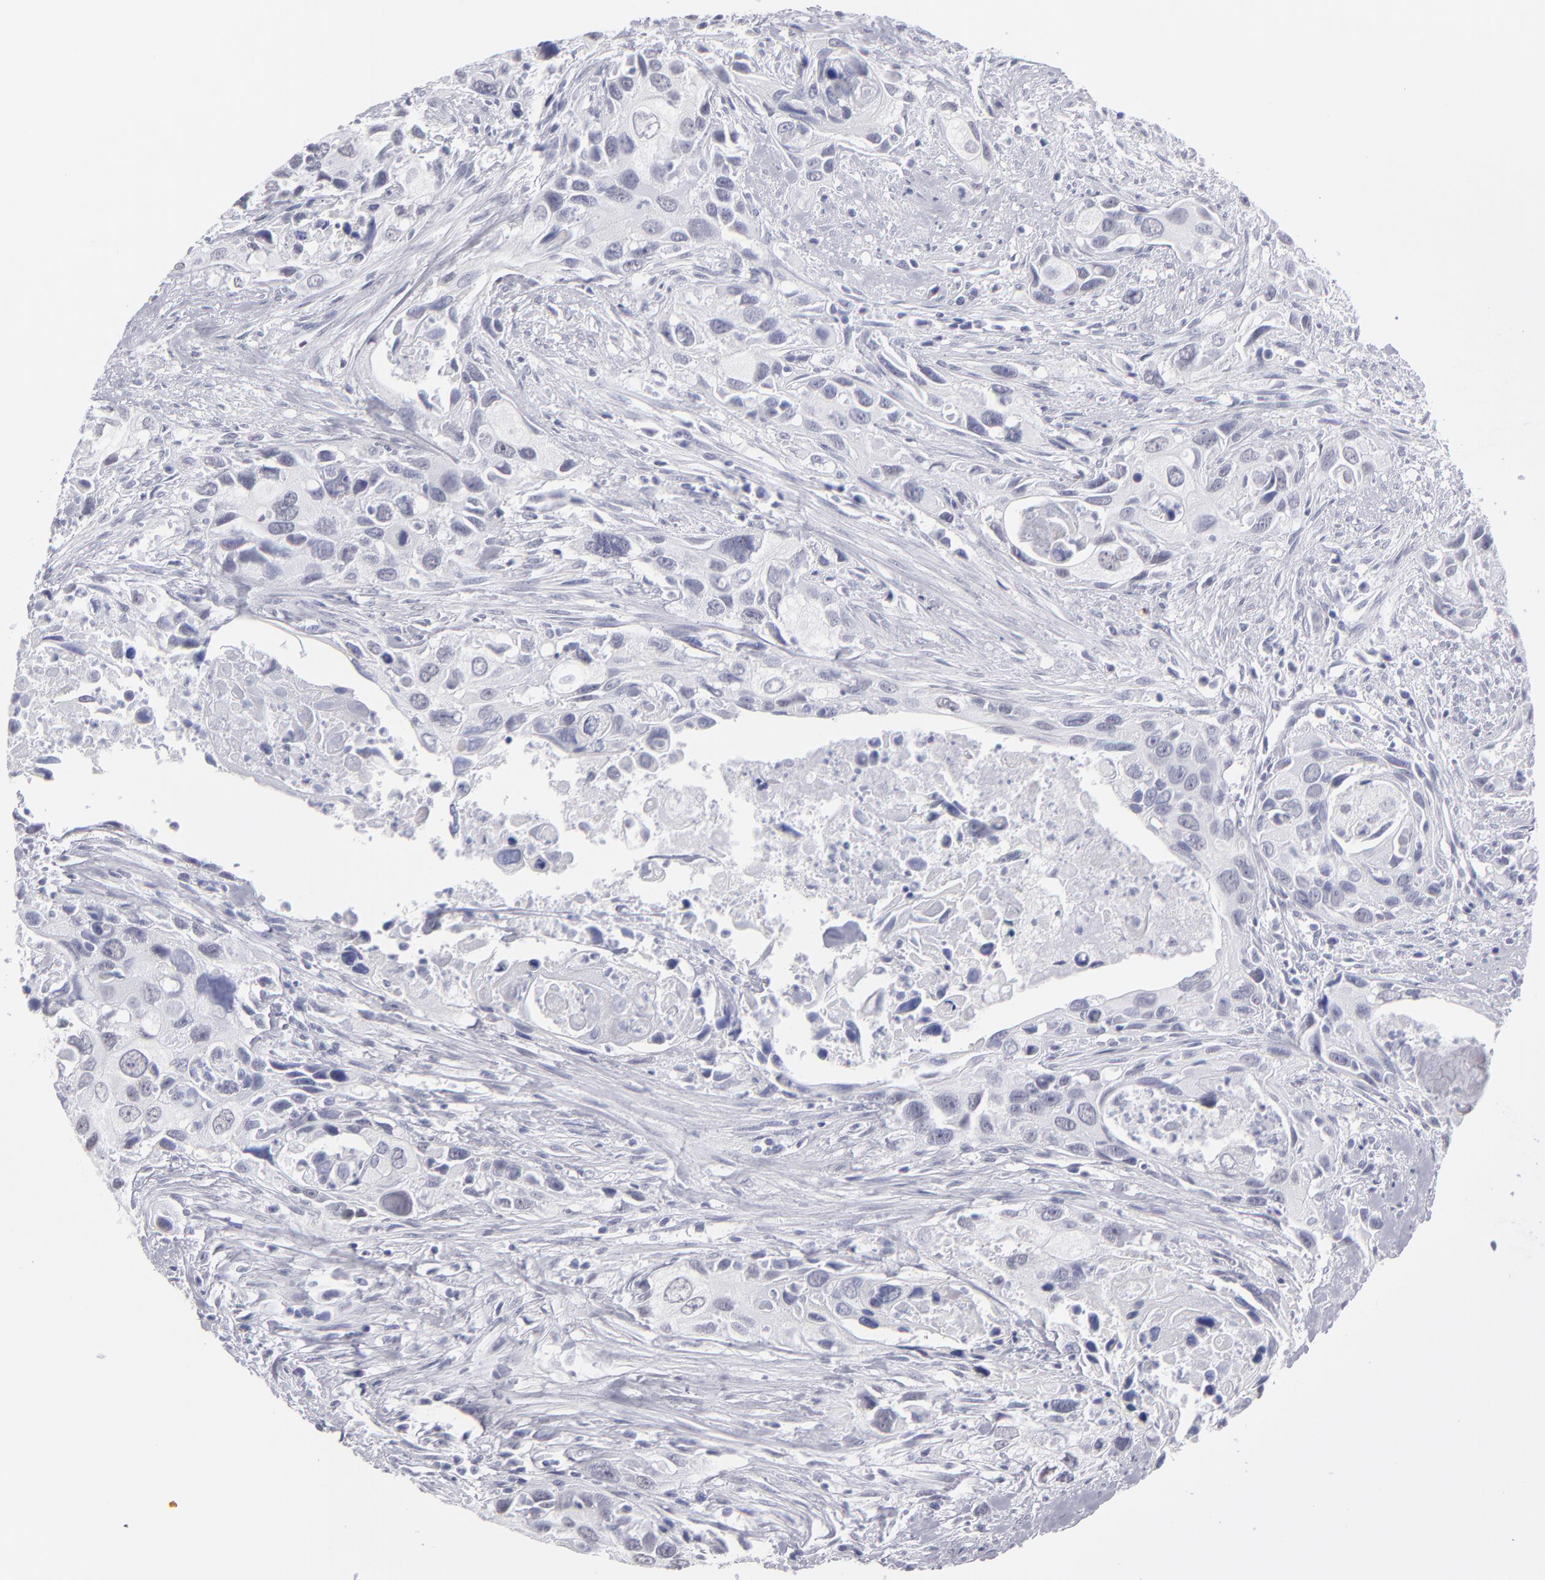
{"staining": {"intensity": "negative", "quantity": "none", "location": "none"}, "tissue": "urothelial cancer", "cell_type": "Tumor cells", "image_type": "cancer", "snomed": [{"axis": "morphology", "description": "Urothelial carcinoma, High grade"}, {"axis": "topography", "description": "Urinary bladder"}], "caption": "Tumor cells are negative for protein expression in human urothelial carcinoma (high-grade). (Stains: DAB immunohistochemistry (IHC) with hematoxylin counter stain, Microscopy: brightfield microscopy at high magnification).", "gene": "ALDOB", "patient": {"sex": "male", "age": 71}}